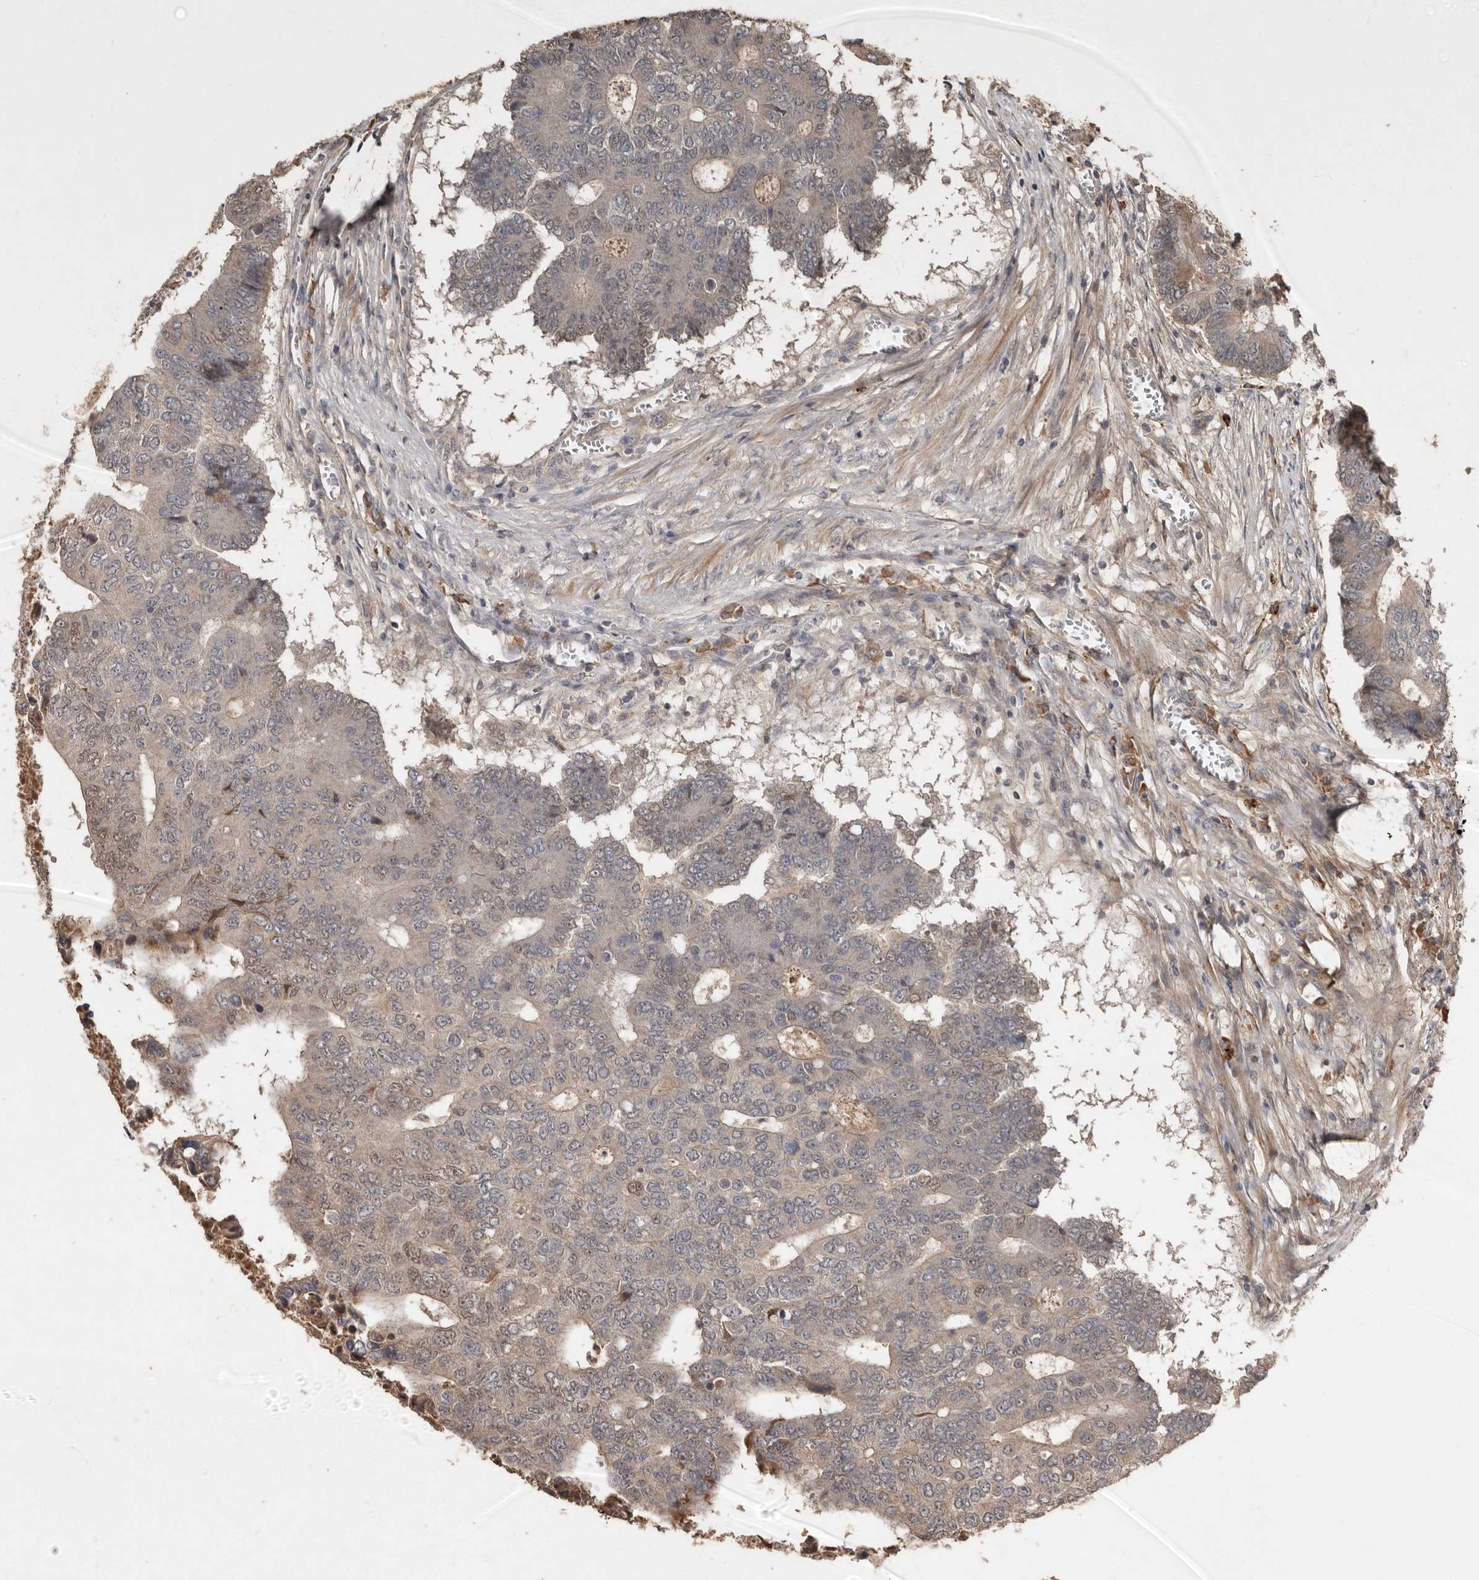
{"staining": {"intensity": "weak", "quantity": "25%-75%", "location": "cytoplasmic/membranous"}, "tissue": "colorectal cancer", "cell_type": "Tumor cells", "image_type": "cancer", "snomed": [{"axis": "morphology", "description": "Adenocarcinoma, NOS"}, {"axis": "topography", "description": "Colon"}], "caption": "Approximately 25%-75% of tumor cells in human colorectal adenocarcinoma display weak cytoplasmic/membranous protein positivity as visualized by brown immunohistochemical staining.", "gene": "KIF26B", "patient": {"sex": "male", "age": 87}}